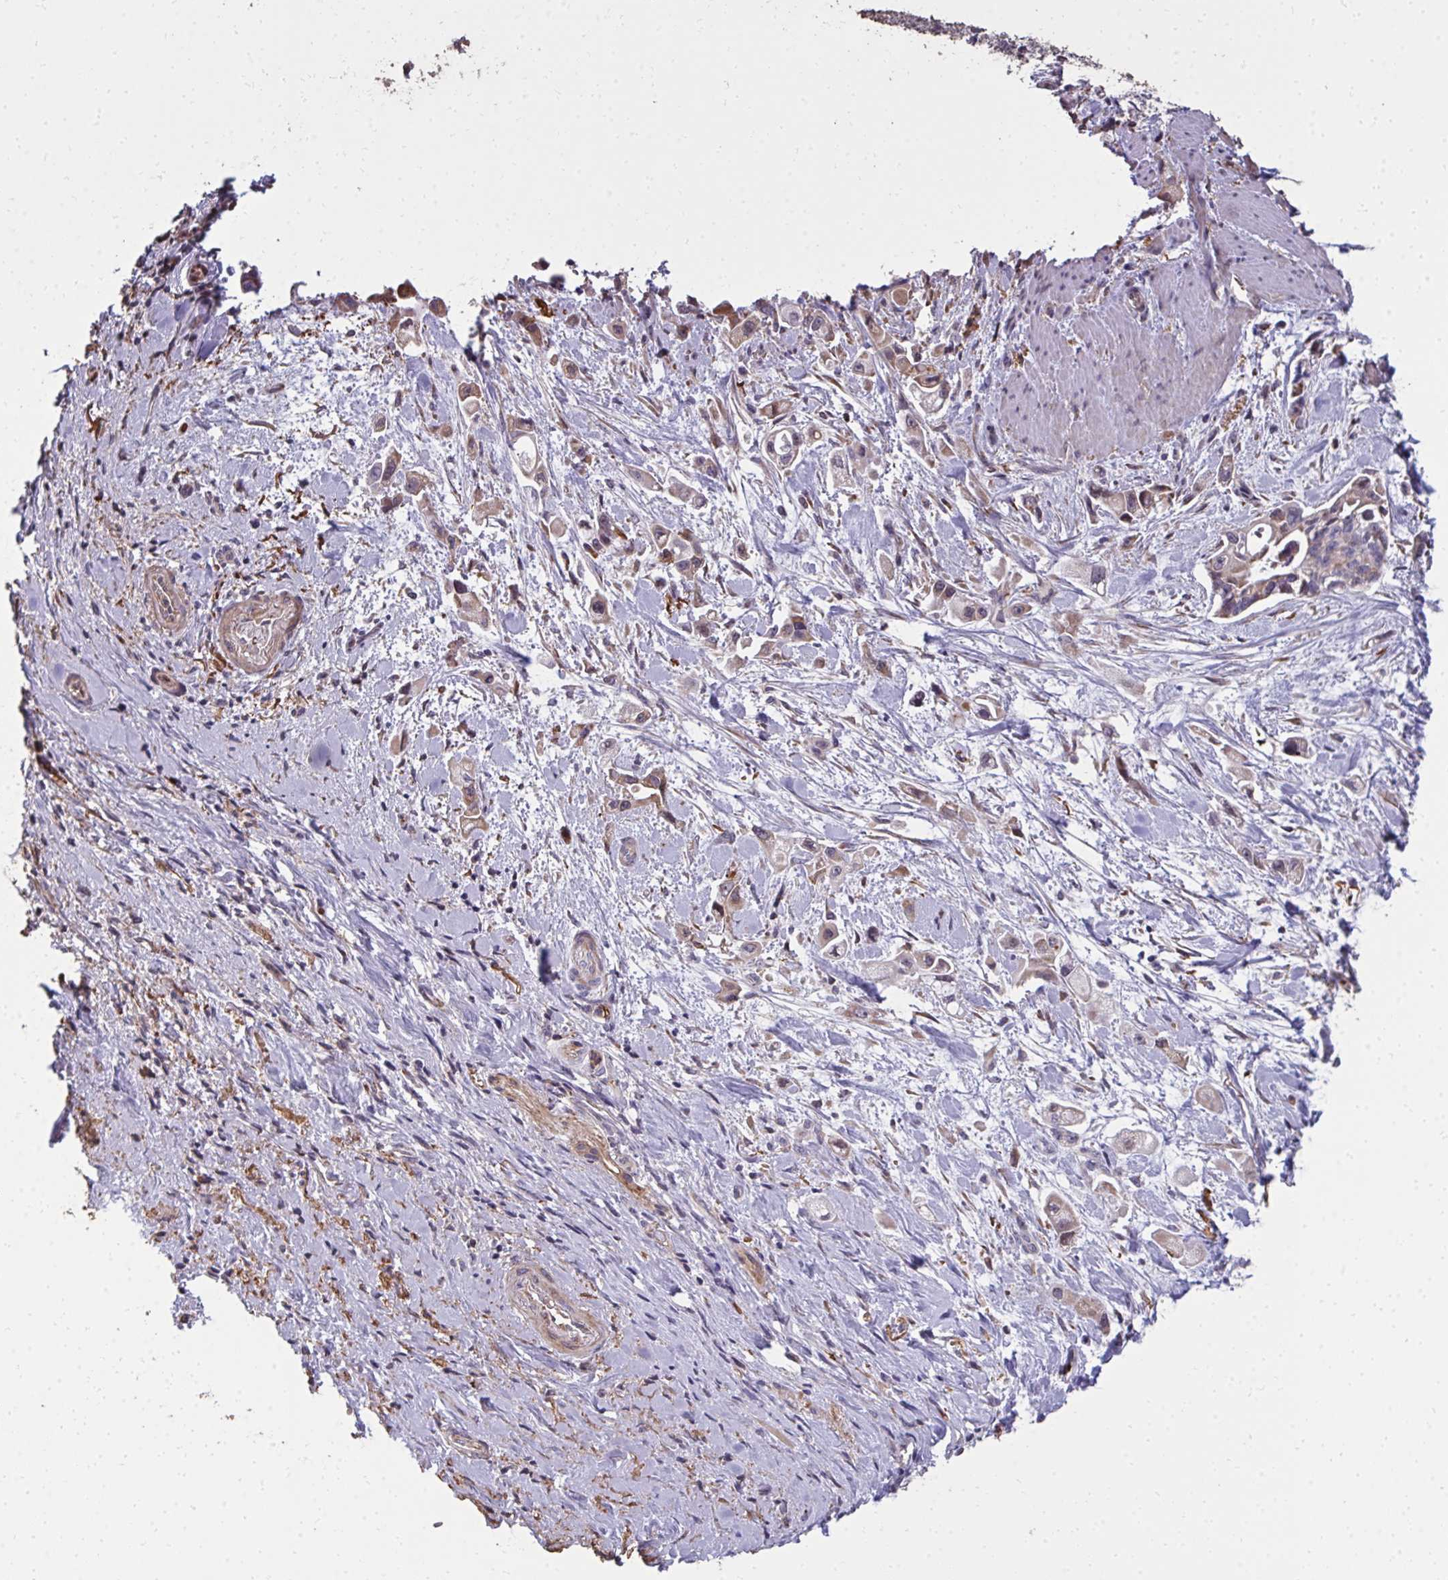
{"staining": {"intensity": "weak", "quantity": "25%-75%", "location": "cytoplasmic/membranous"}, "tissue": "pancreatic cancer", "cell_type": "Tumor cells", "image_type": "cancer", "snomed": [{"axis": "morphology", "description": "Adenocarcinoma, NOS"}, {"axis": "topography", "description": "Pancreas"}], "caption": "Weak cytoplasmic/membranous protein expression is appreciated in approximately 25%-75% of tumor cells in pancreatic adenocarcinoma.", "gene": "FIBCD1", "patient": {"sex": "female", "age": 66}}